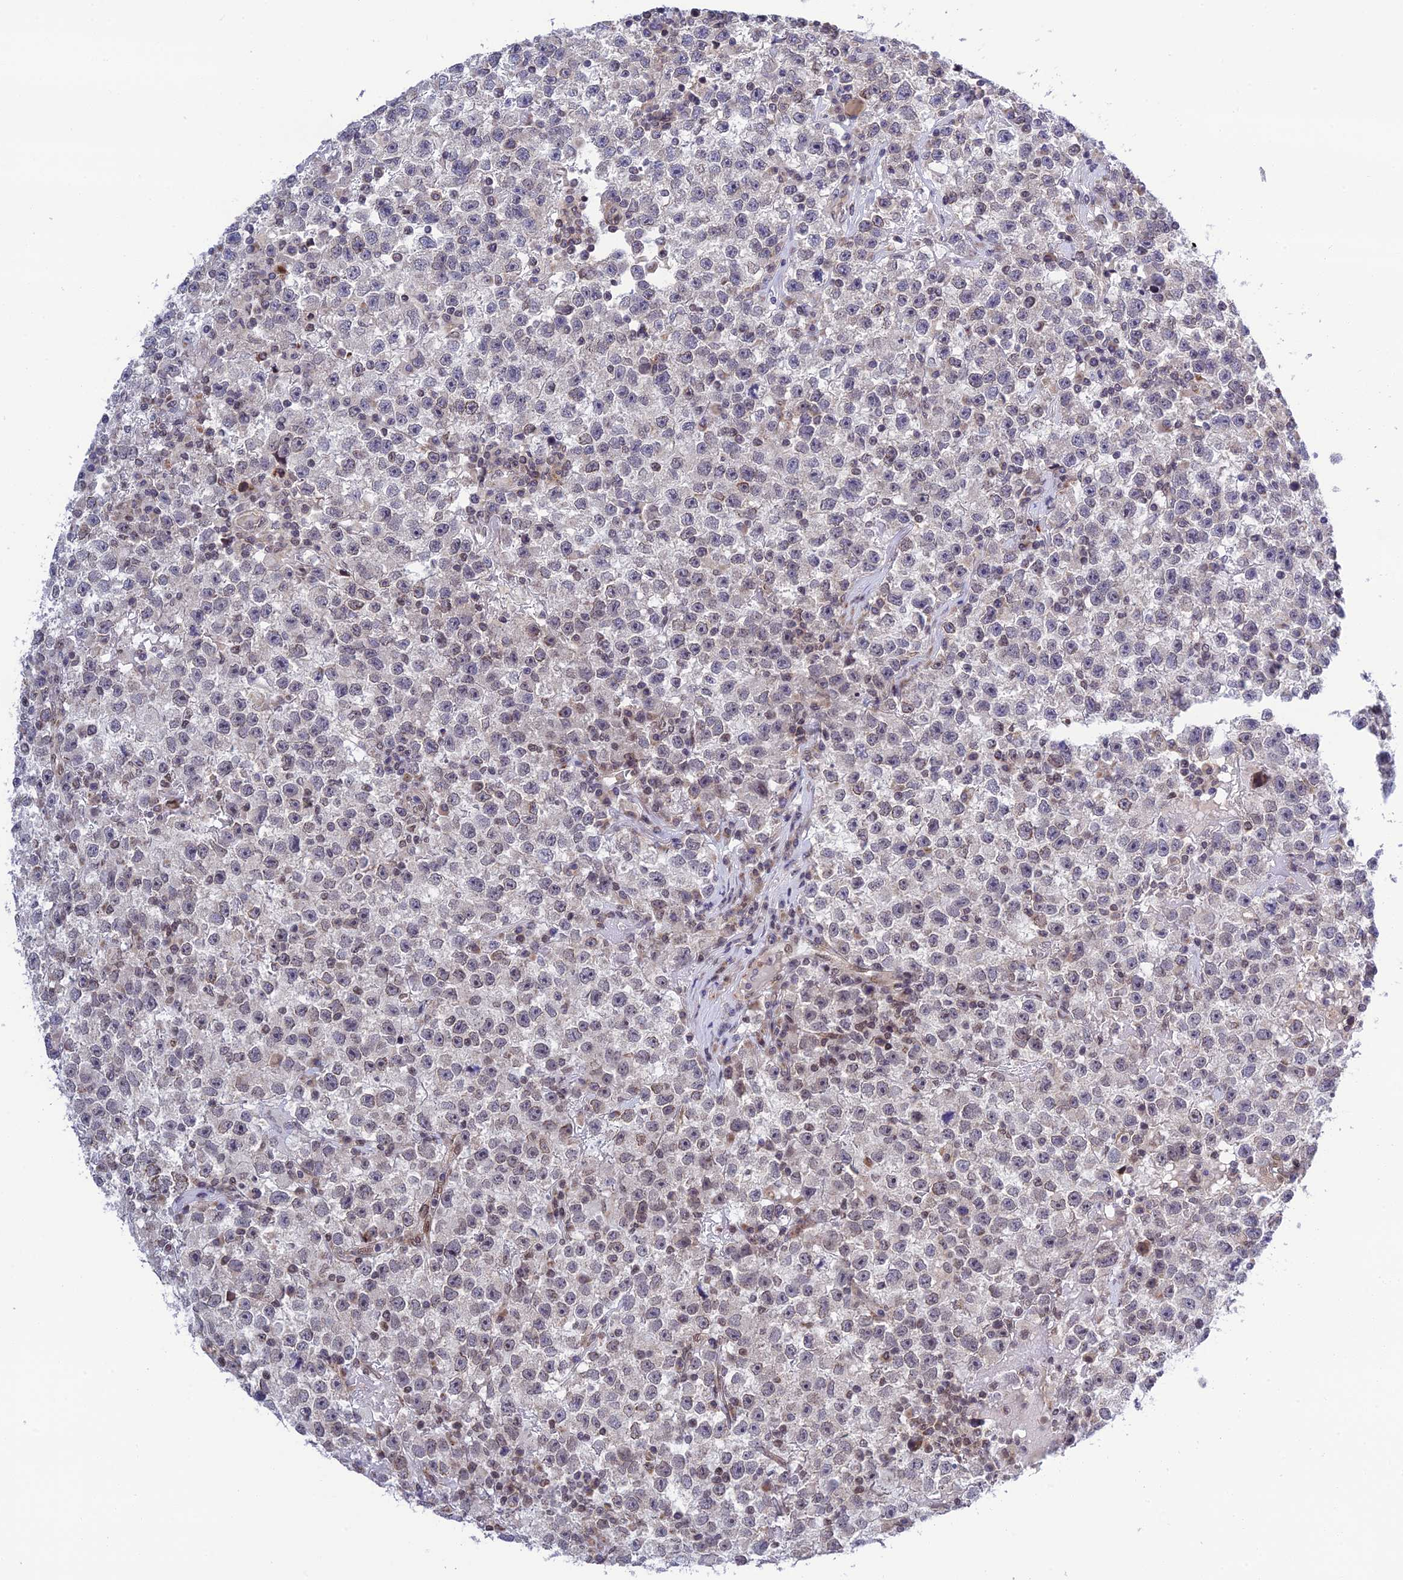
{"staining": {"intensity": "weak", "quantity": "<25%", "location": "nuclear"}, "tissue": "testis cancer", "cell_type": "Tumor cells", "image_type": "cancer", "snomed": [{"axis": "morphology", "description": "Seminoma, NOS"}, {"axis": "topography", "description": "Testis"}], "caption": "Immunohistochemistry (IHC) micrograph of testis seminoma stained for a protein (brown), which reveals no expression in tumor cells. The staining is performed using DAB (3,3'-diaminobenzidine) brown chromogen with nuclei counter-stained in using hematoxylin.", "gene": "REXO1", "patient": {"sex": "male", "age": 22}}